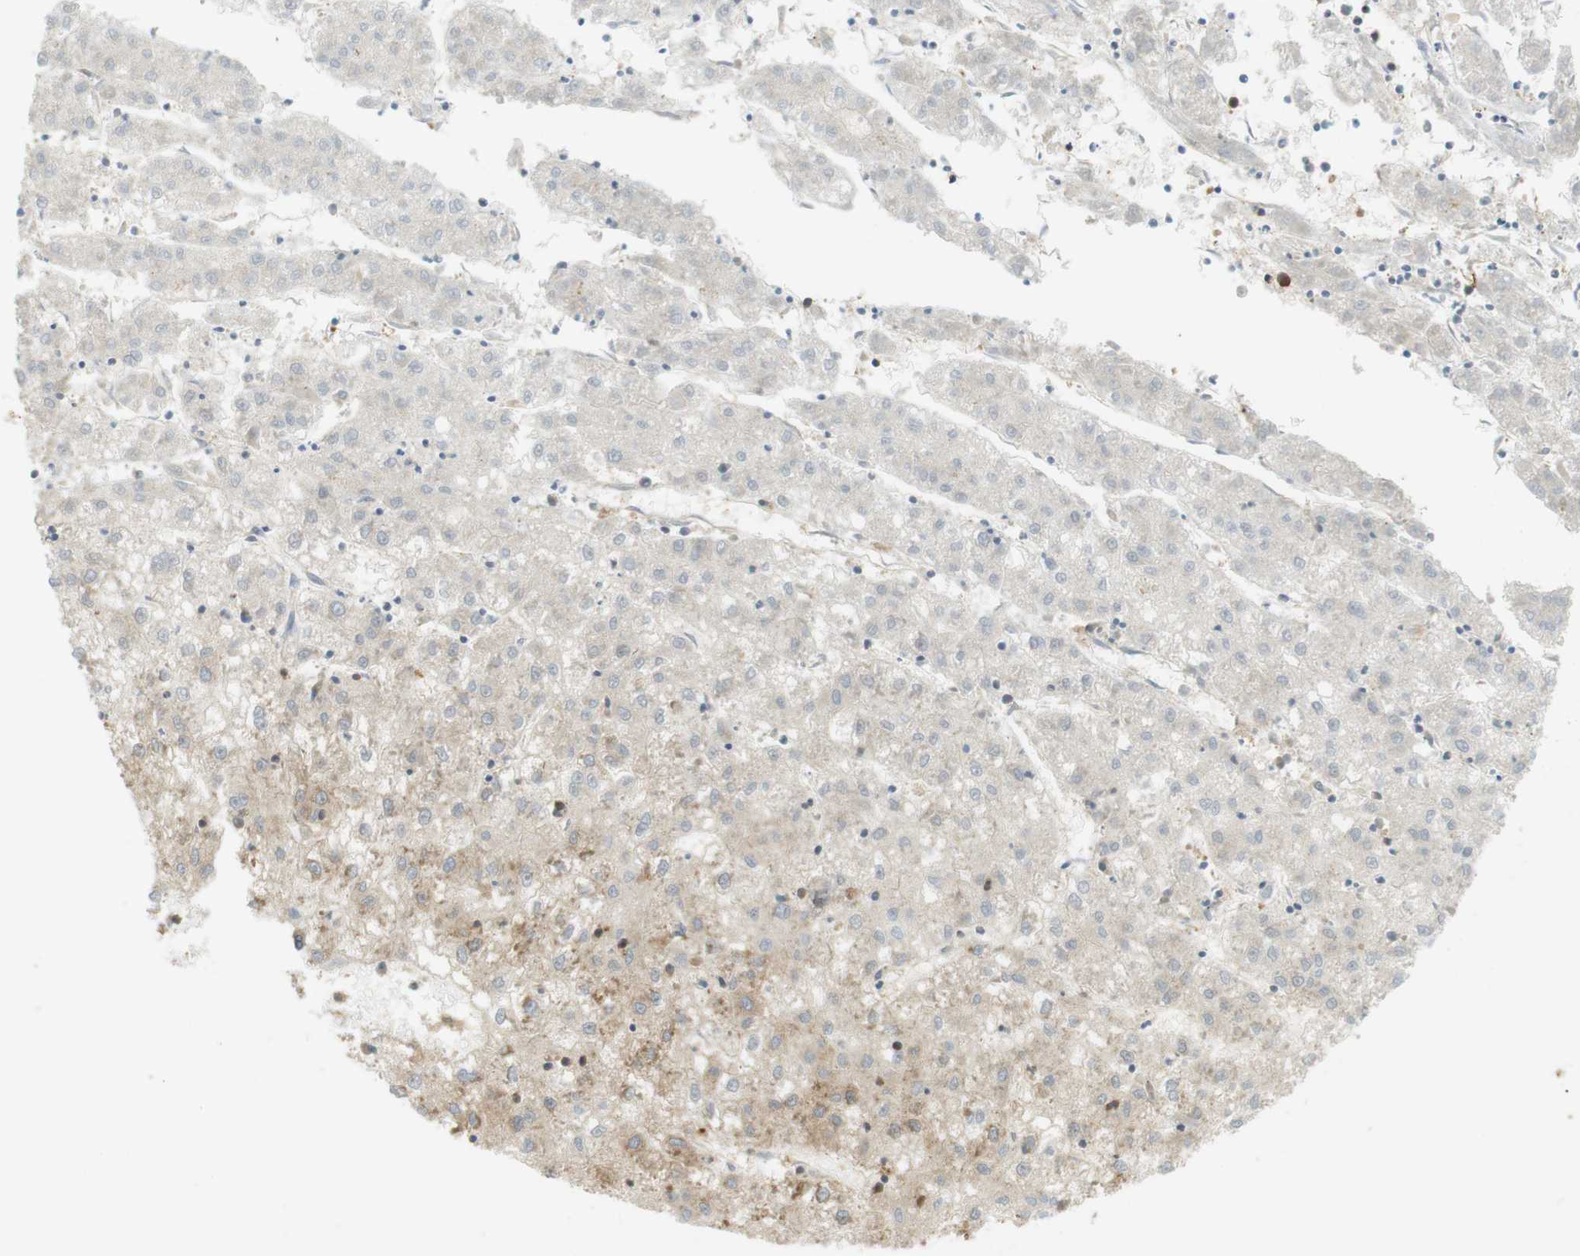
{"staining": {"intensity": "weak", "quantity": "<25%", "location": "cytoplasmic/membranous"}, "tissue": "liver cancer", "cell_type": "Tumor cells", "image_type": "cancer", "snomed": [{"axis": "morphology", "description": "Carcinoma, Hepatocellular, NOS"}, {"axis": "topography", "description": "Liver"}], "caption": "Protein analysis of liver cancer exhibits no significant staining in tumor cells.", "gene": "PA2G4", "patient": {"sex": "male", "age": 72}}